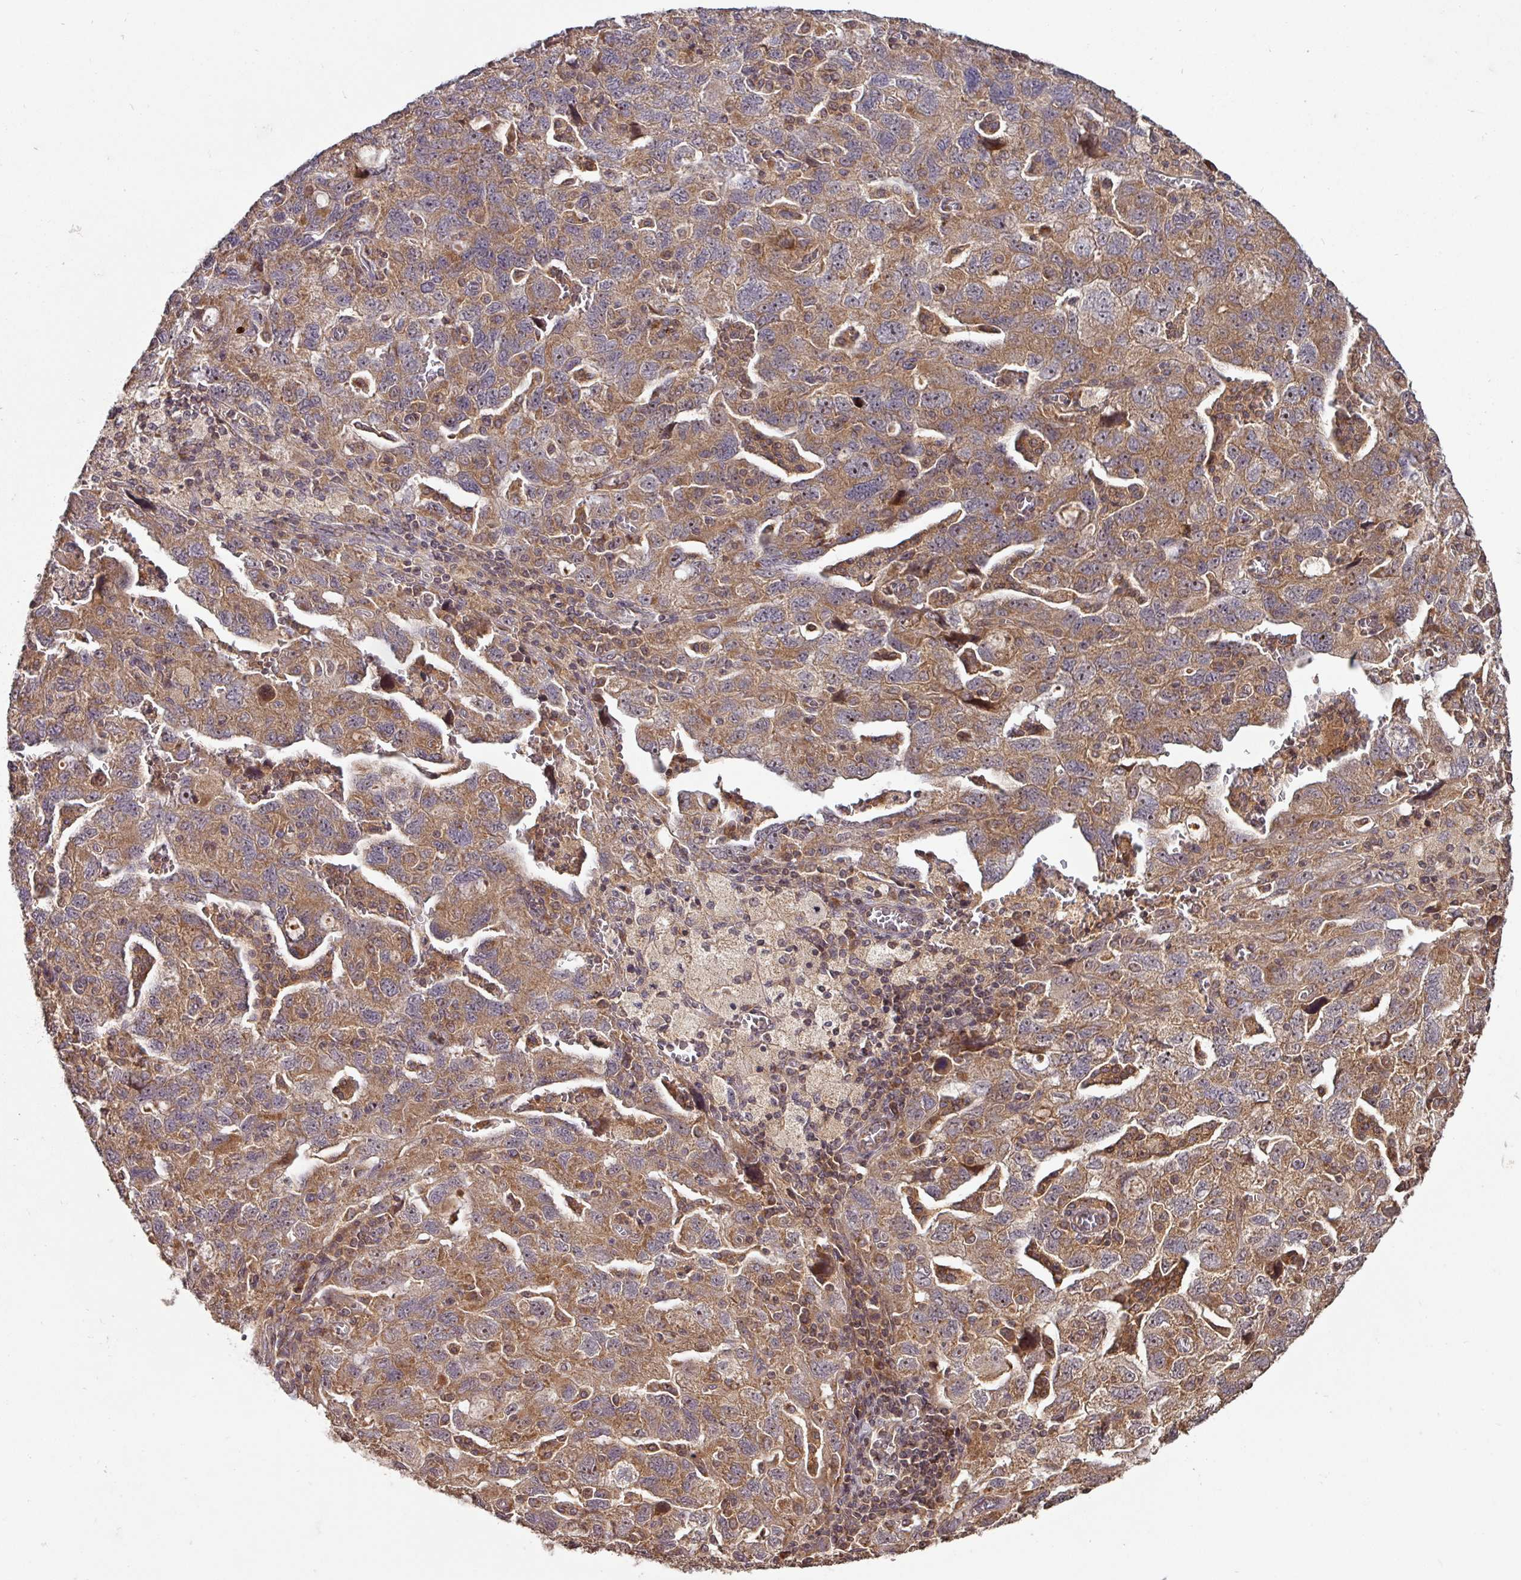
{"staining": {"intensity": "moderate", "quantity": ">75%", "location": "cytoplasmic/membranous"}, "tissue": "ovarian cancer", "cell_type": "Tumor cells", "image_type": "cancer", "snomed": [{"axis": "morphology", "description": "Carcinoma, NOS"}, {"axis": "morphology", "description": "Cystadenocarcinoma, serous, NOS"}, {"axis": "topography", "description": "Ovary"}], "caption": "Protein expression analysis of human carcinoma (ovarian) reveals moderate cytoplasmic/membranous staining in approximately >75% of tumor cells.", "gene": "MRRF", "patient": {"sex": "female", "age": 69}}